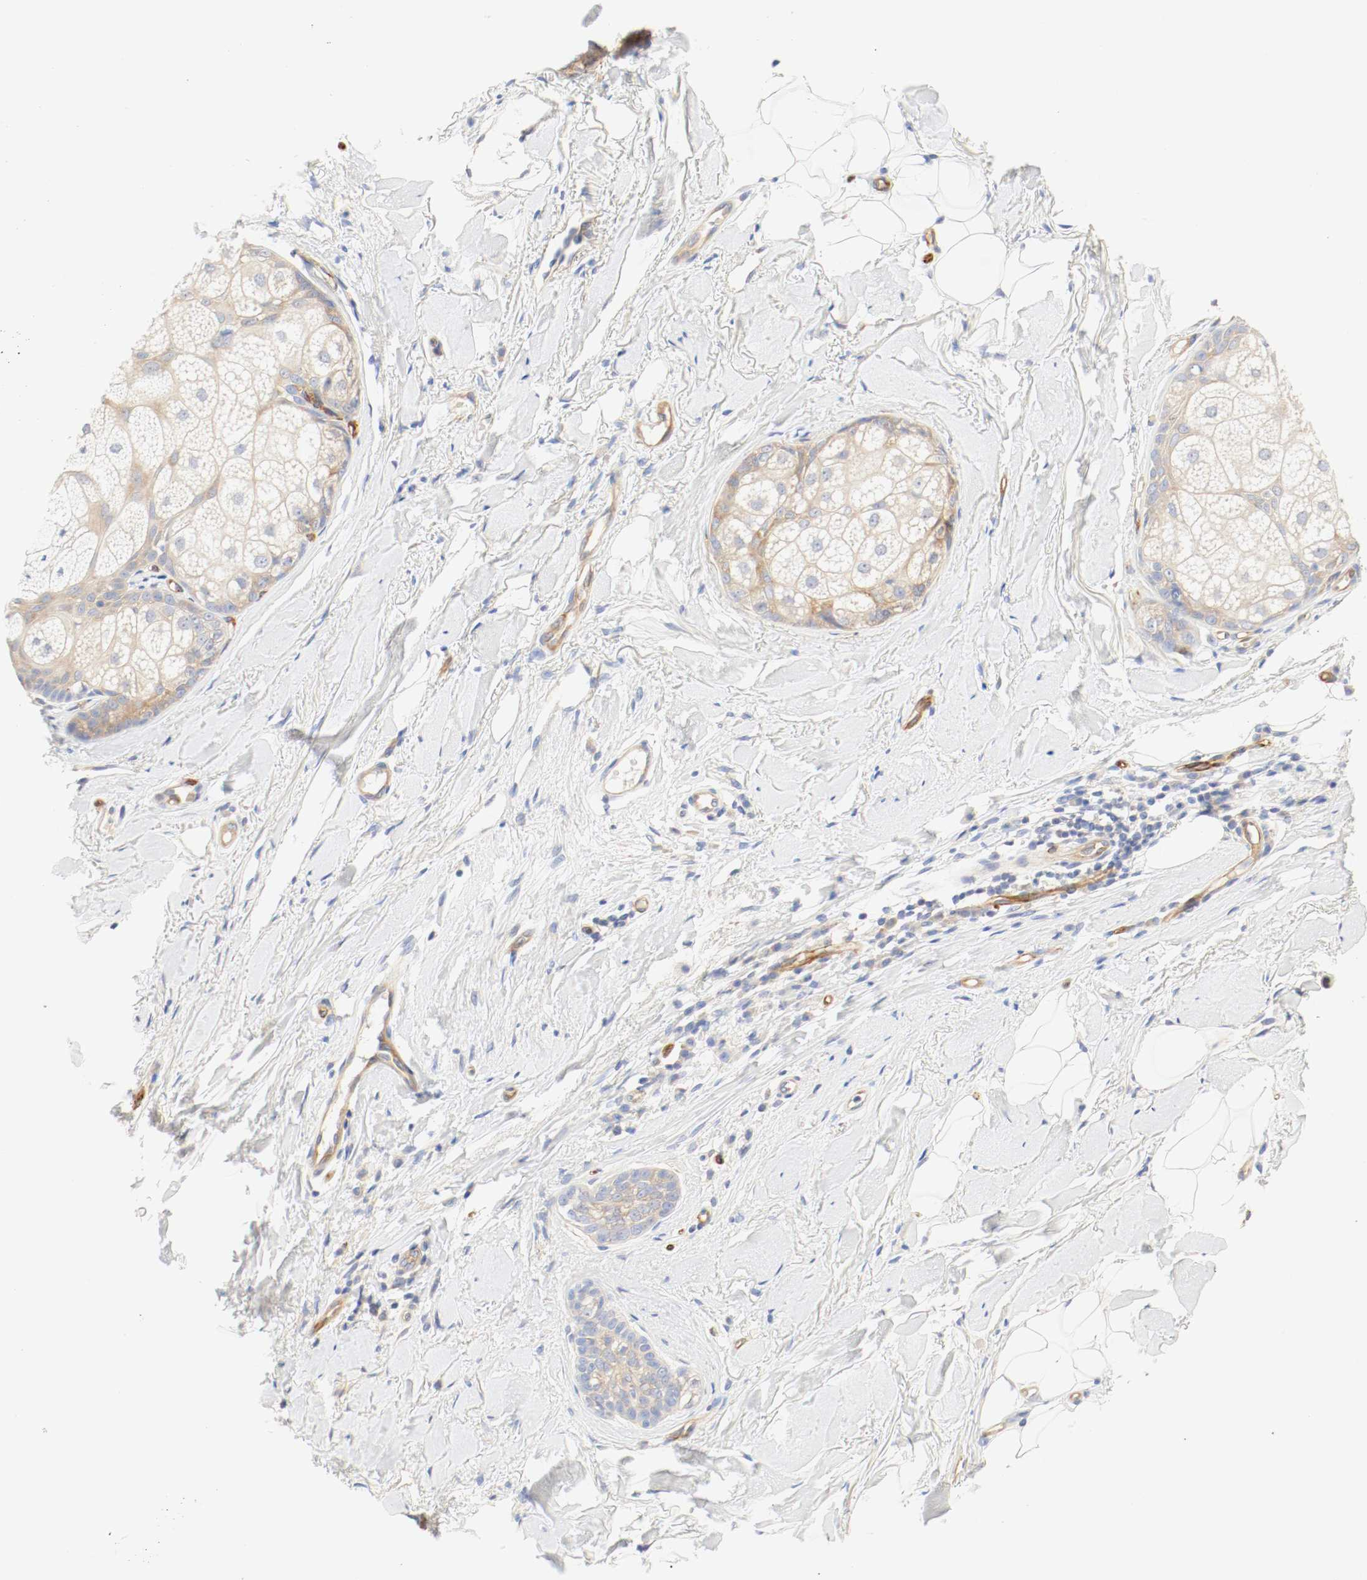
{"staining": {"intensity": "moderate", "quantity": ">75%", "location": "cytoplasmic/membranous"}, "tissue": "skin cancer", "cell_type": "Tumor cells", "image_type": "cancer", "snomed": [{"axis": "morphology", "description": "Normal tissue, NOS"}, {"axis": "morphology", "description": "Basal cell carcinoma"}, {"axis": "topography", "description": "Skin"}], "caption": "Moderate cytoplasmic/membranous protein expression is appreciated in about >75% of tumor cells in skin basal cell carcinoma.", "gene": "GIT1", "patient": {"sex": "female", "age": 69}}